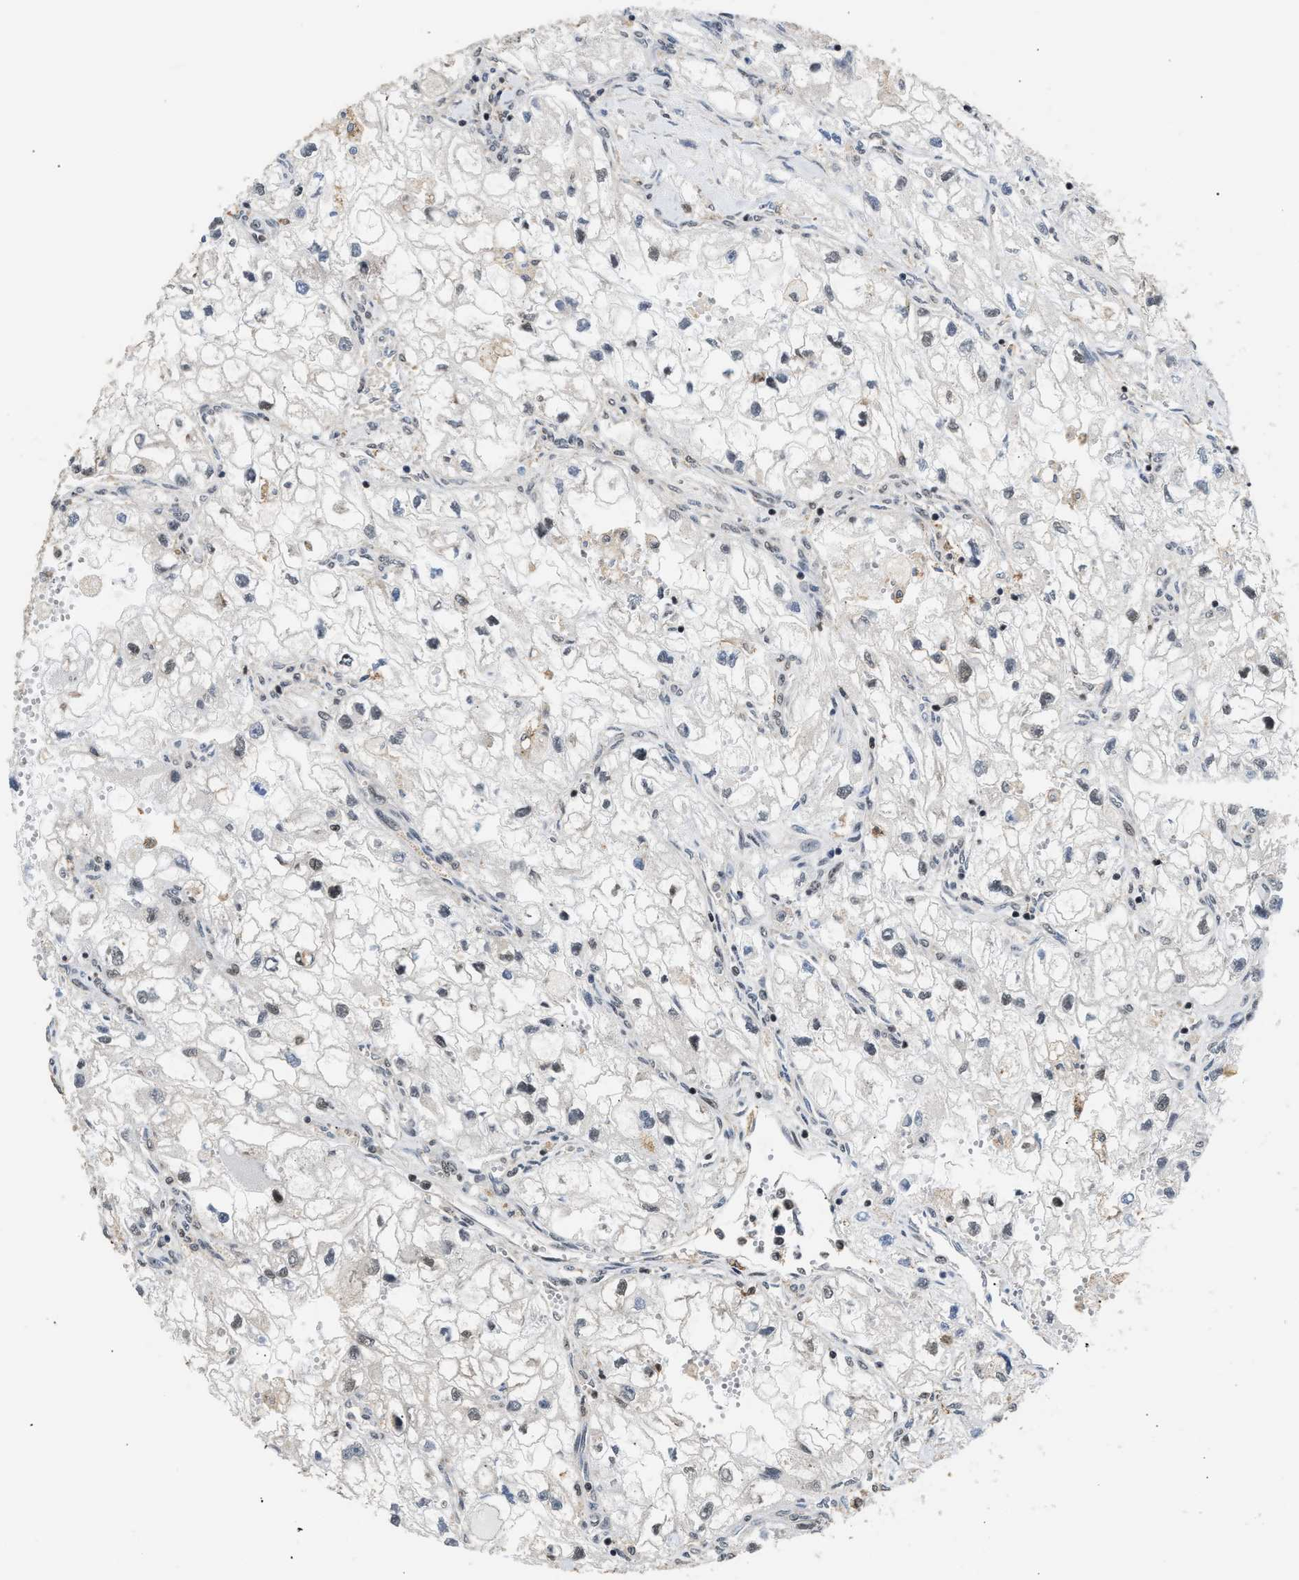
{"staining": {"intensity": "weak", "quantity": "25%-75%", "location": "nuclear"}, "tissue": "renal cancer", "cell_type": "Tumor cells", "image_type": "cancer", "snomed": [{"axis": "morphology", "description": "Adenocarcinoma, NOS"}, {"axis": "topography", "description": "Kidney"}], "caption": "A brown stain labels weak nuclear positivity of a protein in renal cancer tumor cells.", "gene": "RAD21", "patient": {"sex": "female", "age": 70}}